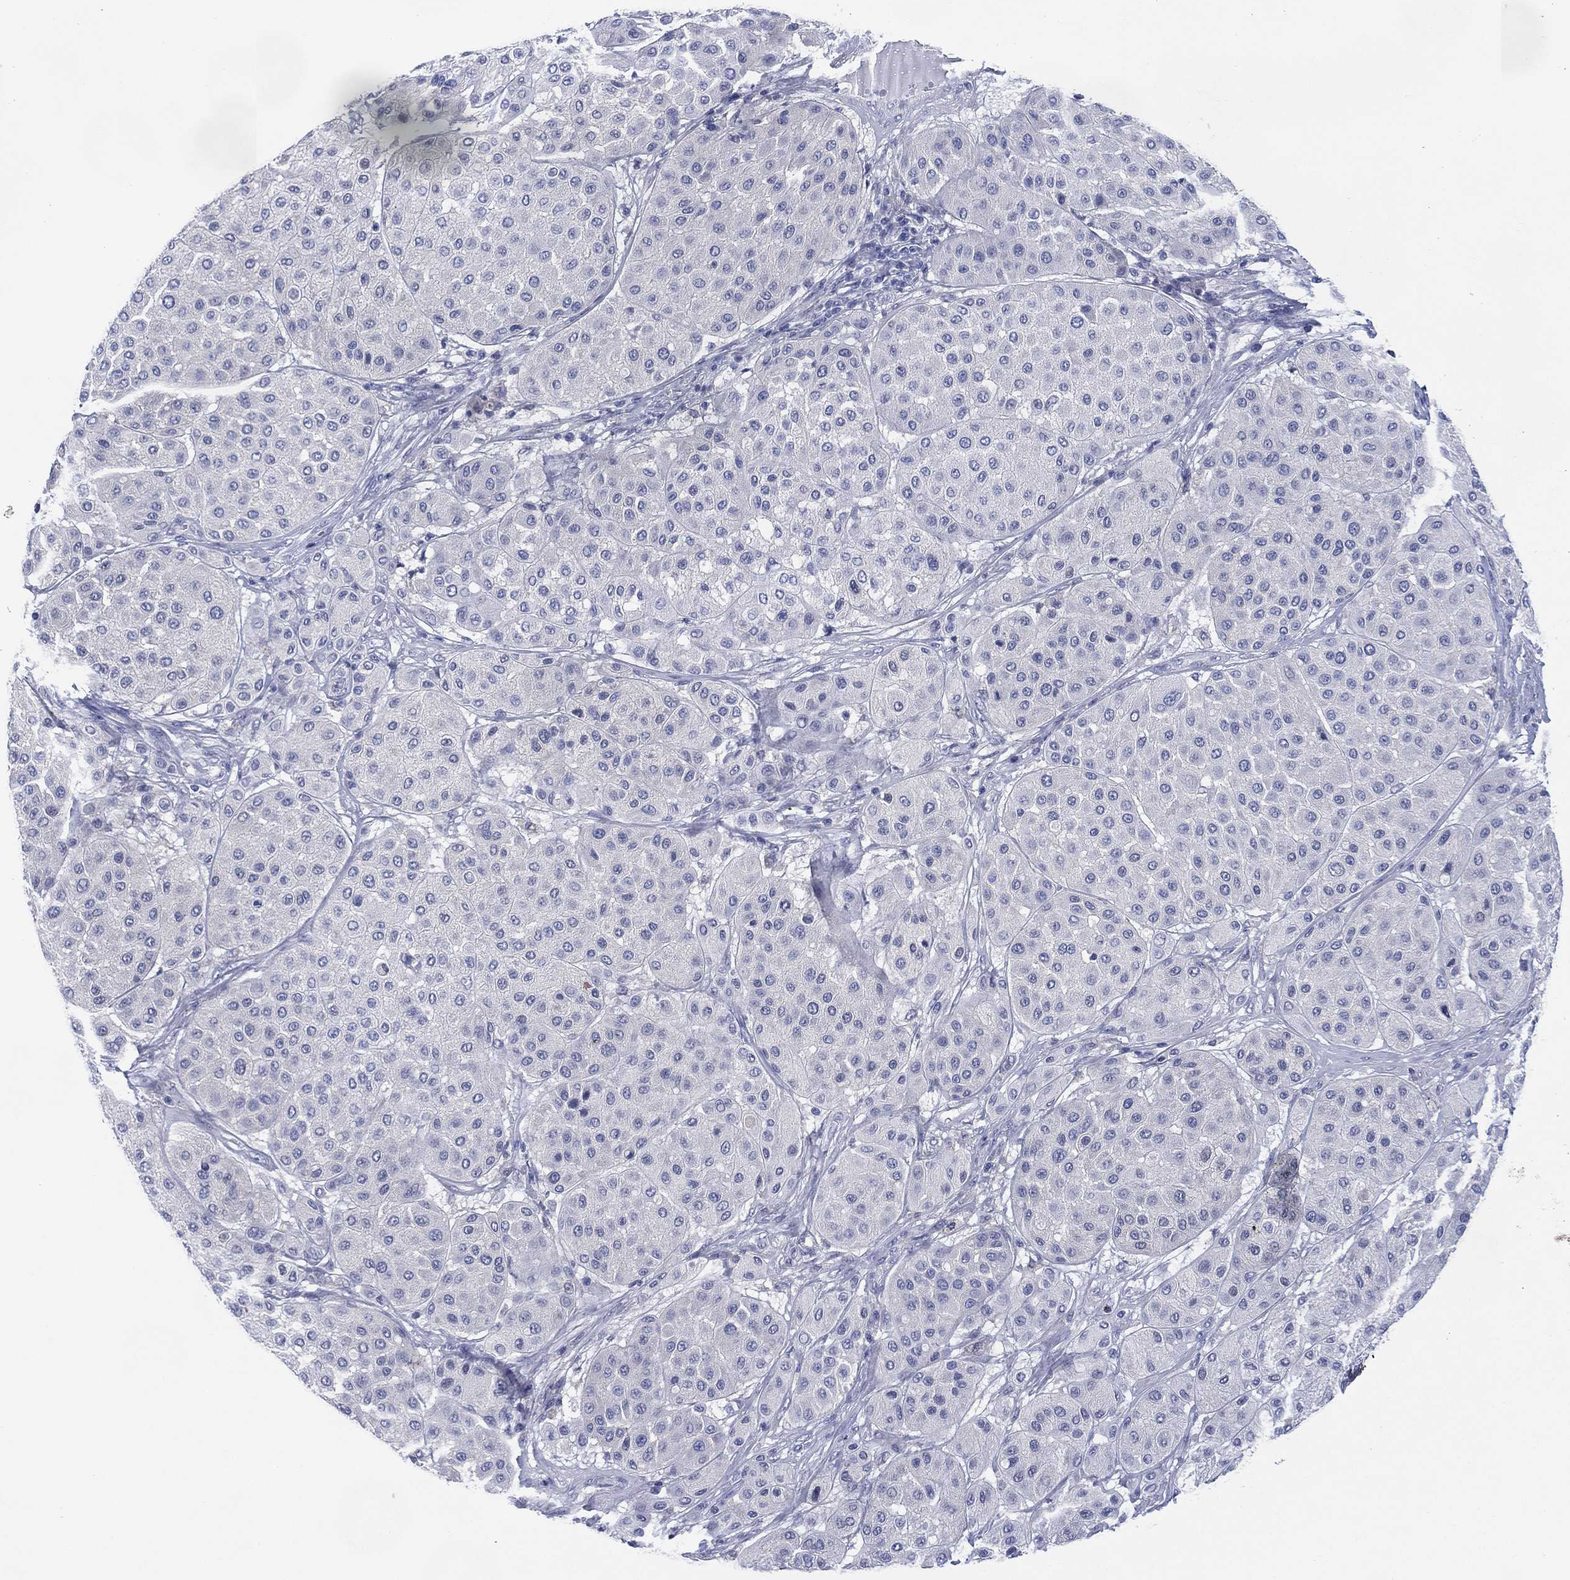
{"staining": {"intensity": "negative", "quantity": "none", "location": "none"}, "tissue": "melanoma", "cell_type": "Tumor cells", "image_type": "cancer", "snomed": [{"axis": "morphology", "description": "Malignant melanoma, Metastatic site"}, {"axis": "topography", "description": "Smooth muscle"}], "caption": "IHC micrograph of melanoma stained for a protein (brown), which demonstrates no positivity in tumor cells.", "gene": "CHRNA3", "patient": {"sex": "male", "age": 41}}